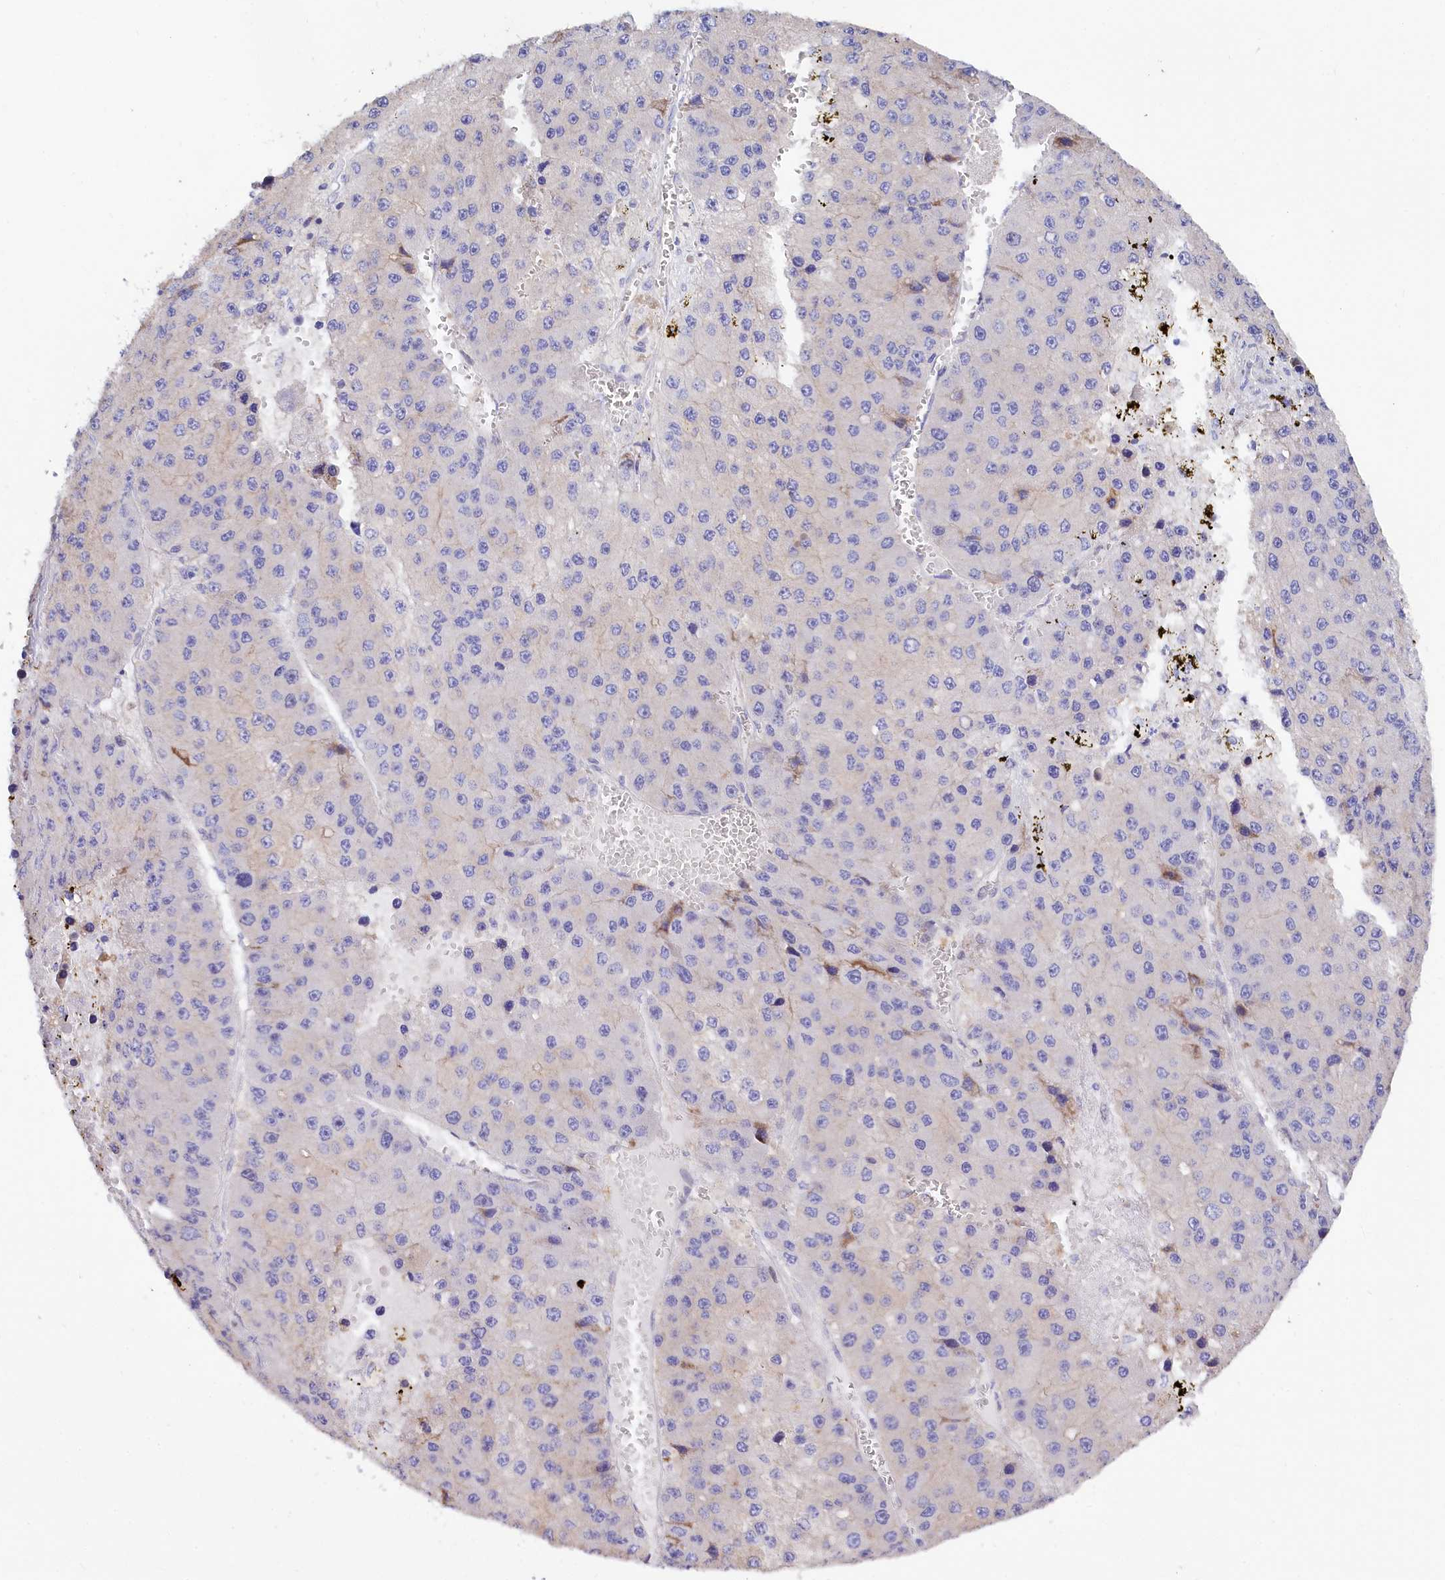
{"staining": {"intensity": "negative", "quantity": "none", "location": "none"}, "tissue": "liver cancer", "cell_type": "Tumor cells", "image_type": "cancer", "snomed": [{"axis": "morphology", "description": "Carcinoma, Hepatocellular, NOS"}, {"axis": "topography", "description": "Liver"}], "caption": "This image is of liver cancer (hepatocellular carcinoma) stained with immunohistochemistry (IHC) to label a protein in brown with the nuclei are counter-stained blue. There is no expression in tumor cells.", "gene": "WNT8A", "patient": {"sex": "female", "age": 73}}